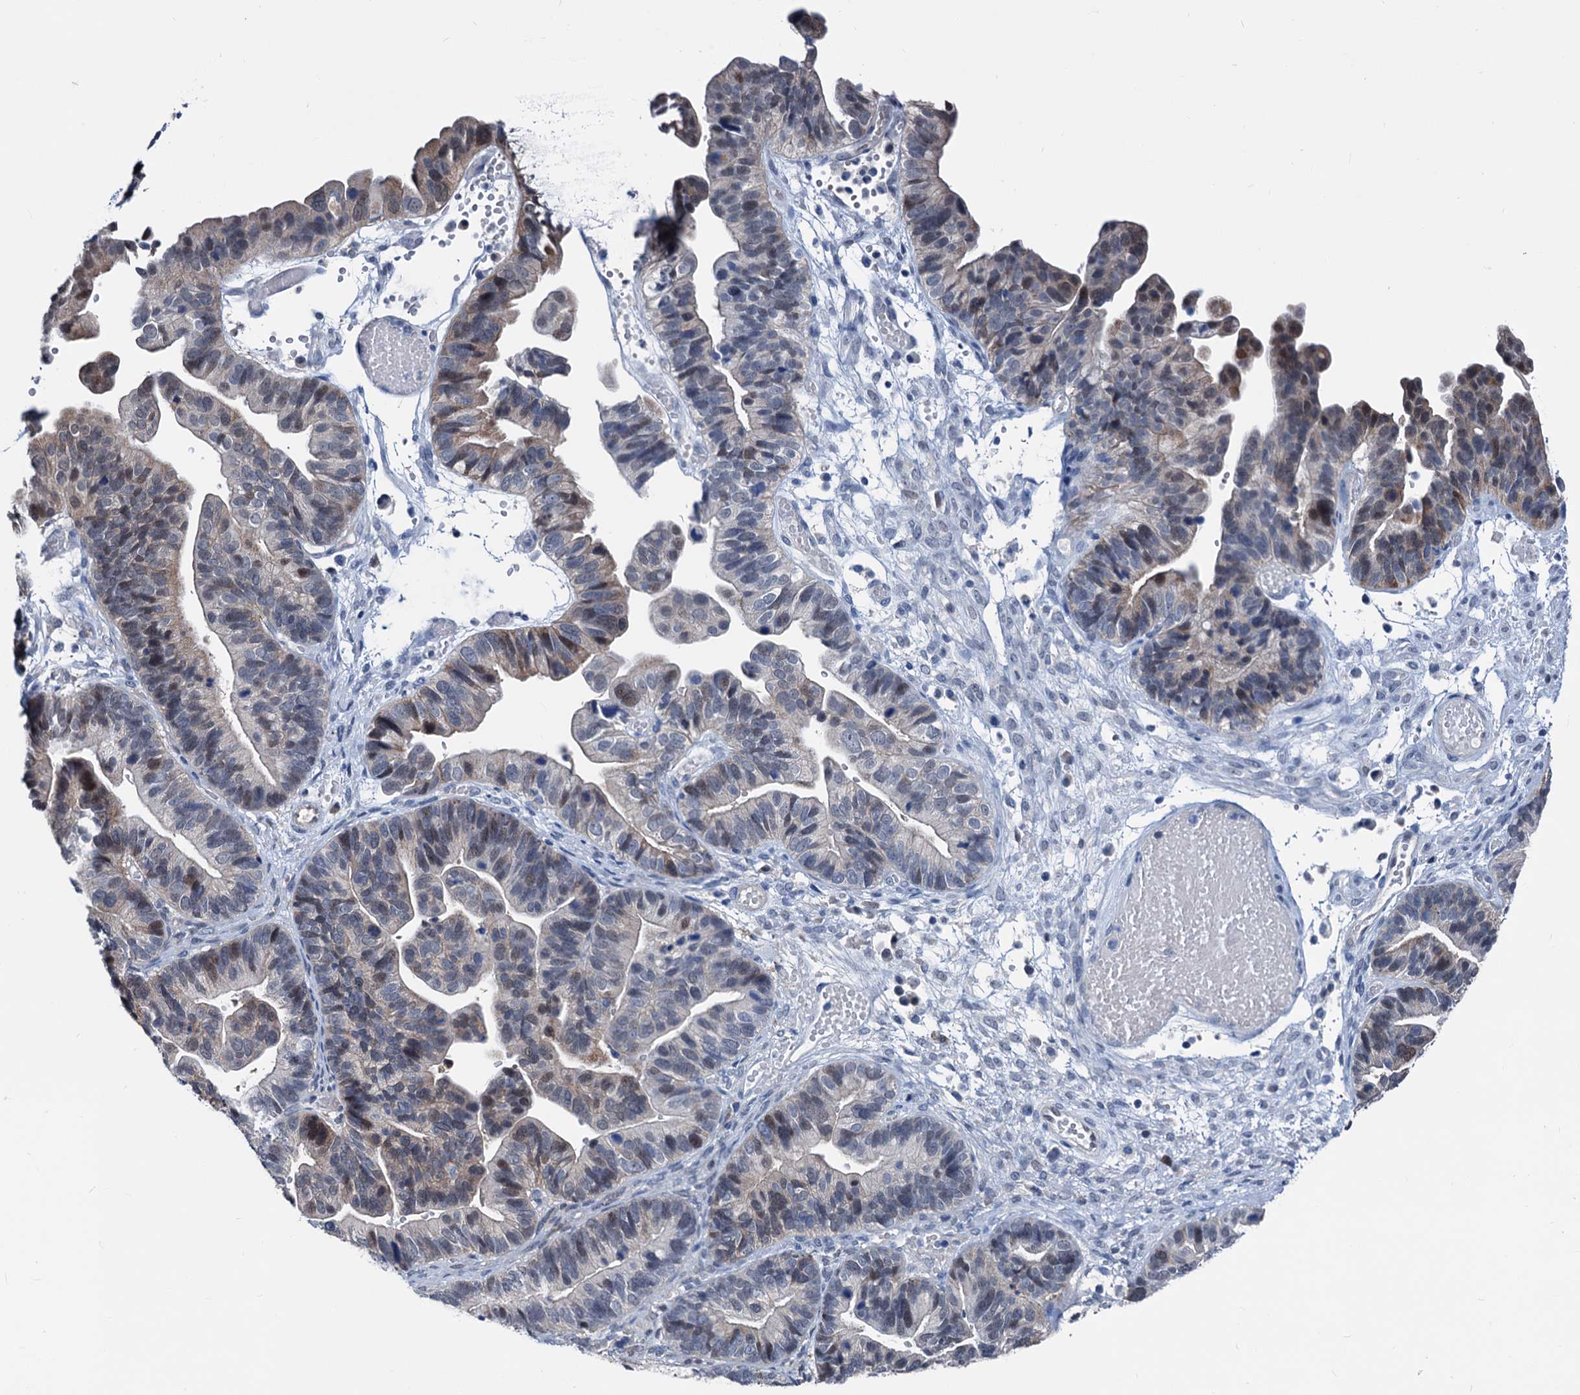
{"staining": {"intensity": "weak", "quantity": "25%-75%", "location": "cytoplasmic/membranous,nuclear"}, "tissue": "ovarian cancer", "cell_type": "Tumor cells", "image_type": "cancer", "snomed": [{"axis": "morphology", "description": "Cystadenocarcinoma, serous, NOS"}, {"axis": "topography", "description": "Ovary"}], "caption": "IHC (DAB) staining of ovarian serous cystadenocarcinoma displays weak cytoplasmic/membranous and nuclear protein expression in about 25%-75% of tumor cells.", "gene": "GLO1", "patient": {"sex": "female", "age": 56}}